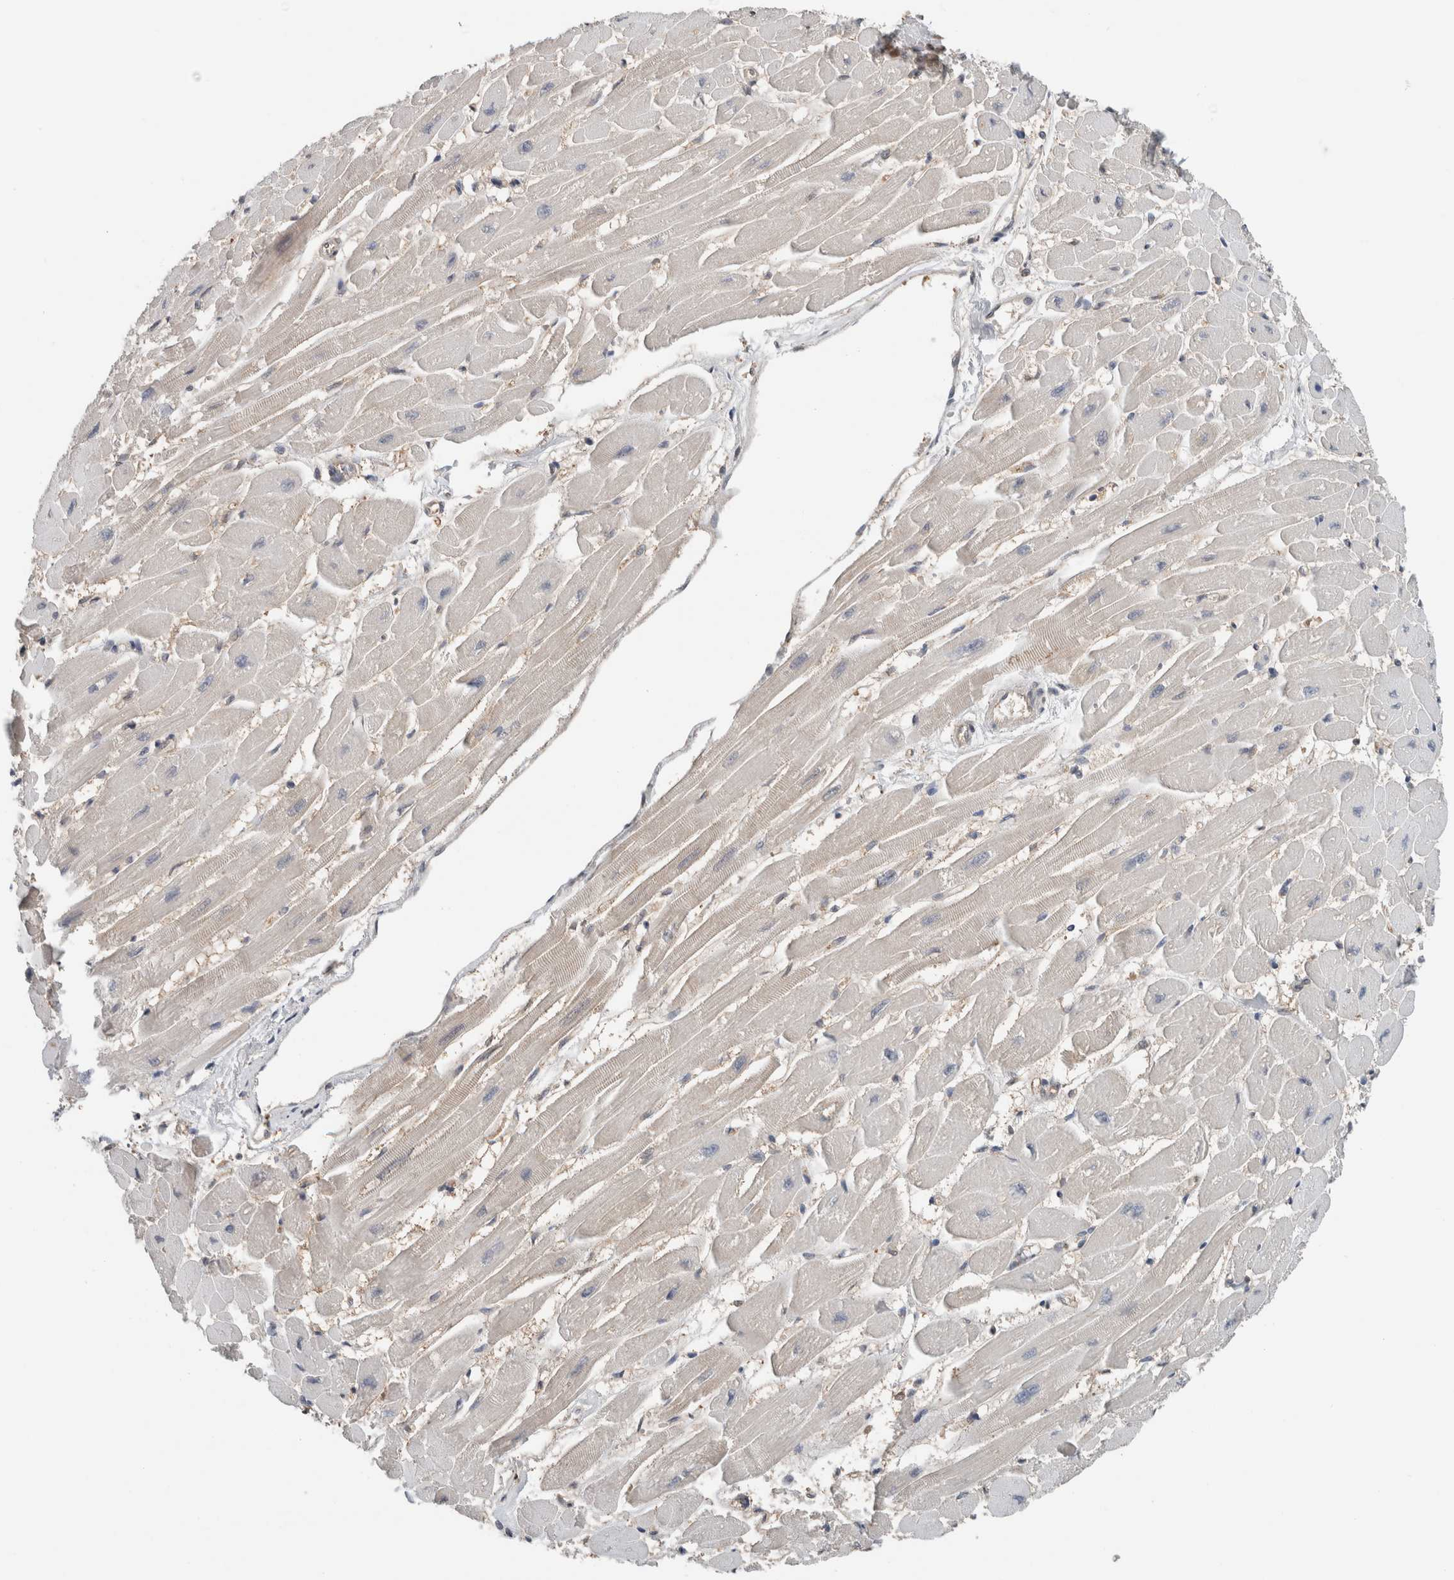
{"staining": {"intensity": "weak", "quantity": "25%-75%", "location": "cytoplasmic/membranous"}, "tissue": "heart muscle", "cell_type": "Cardiomyocytes", "image_type": "normal", "snomed": [{"axis": "morphology", "description": "Normal tissue, NOS"}, {"axis": "topography", "description": "Heart"}], "caption": "An immunohistochemistry (IHC) photomicrograph of normal tissue is shown. Protein staining in brown labels weak cytoplasmic/membranous positivity in heart muscle within cardiomyocytes.", "gene": "XPNPEP1", "patient": {"sex": "female", "age": 54}}